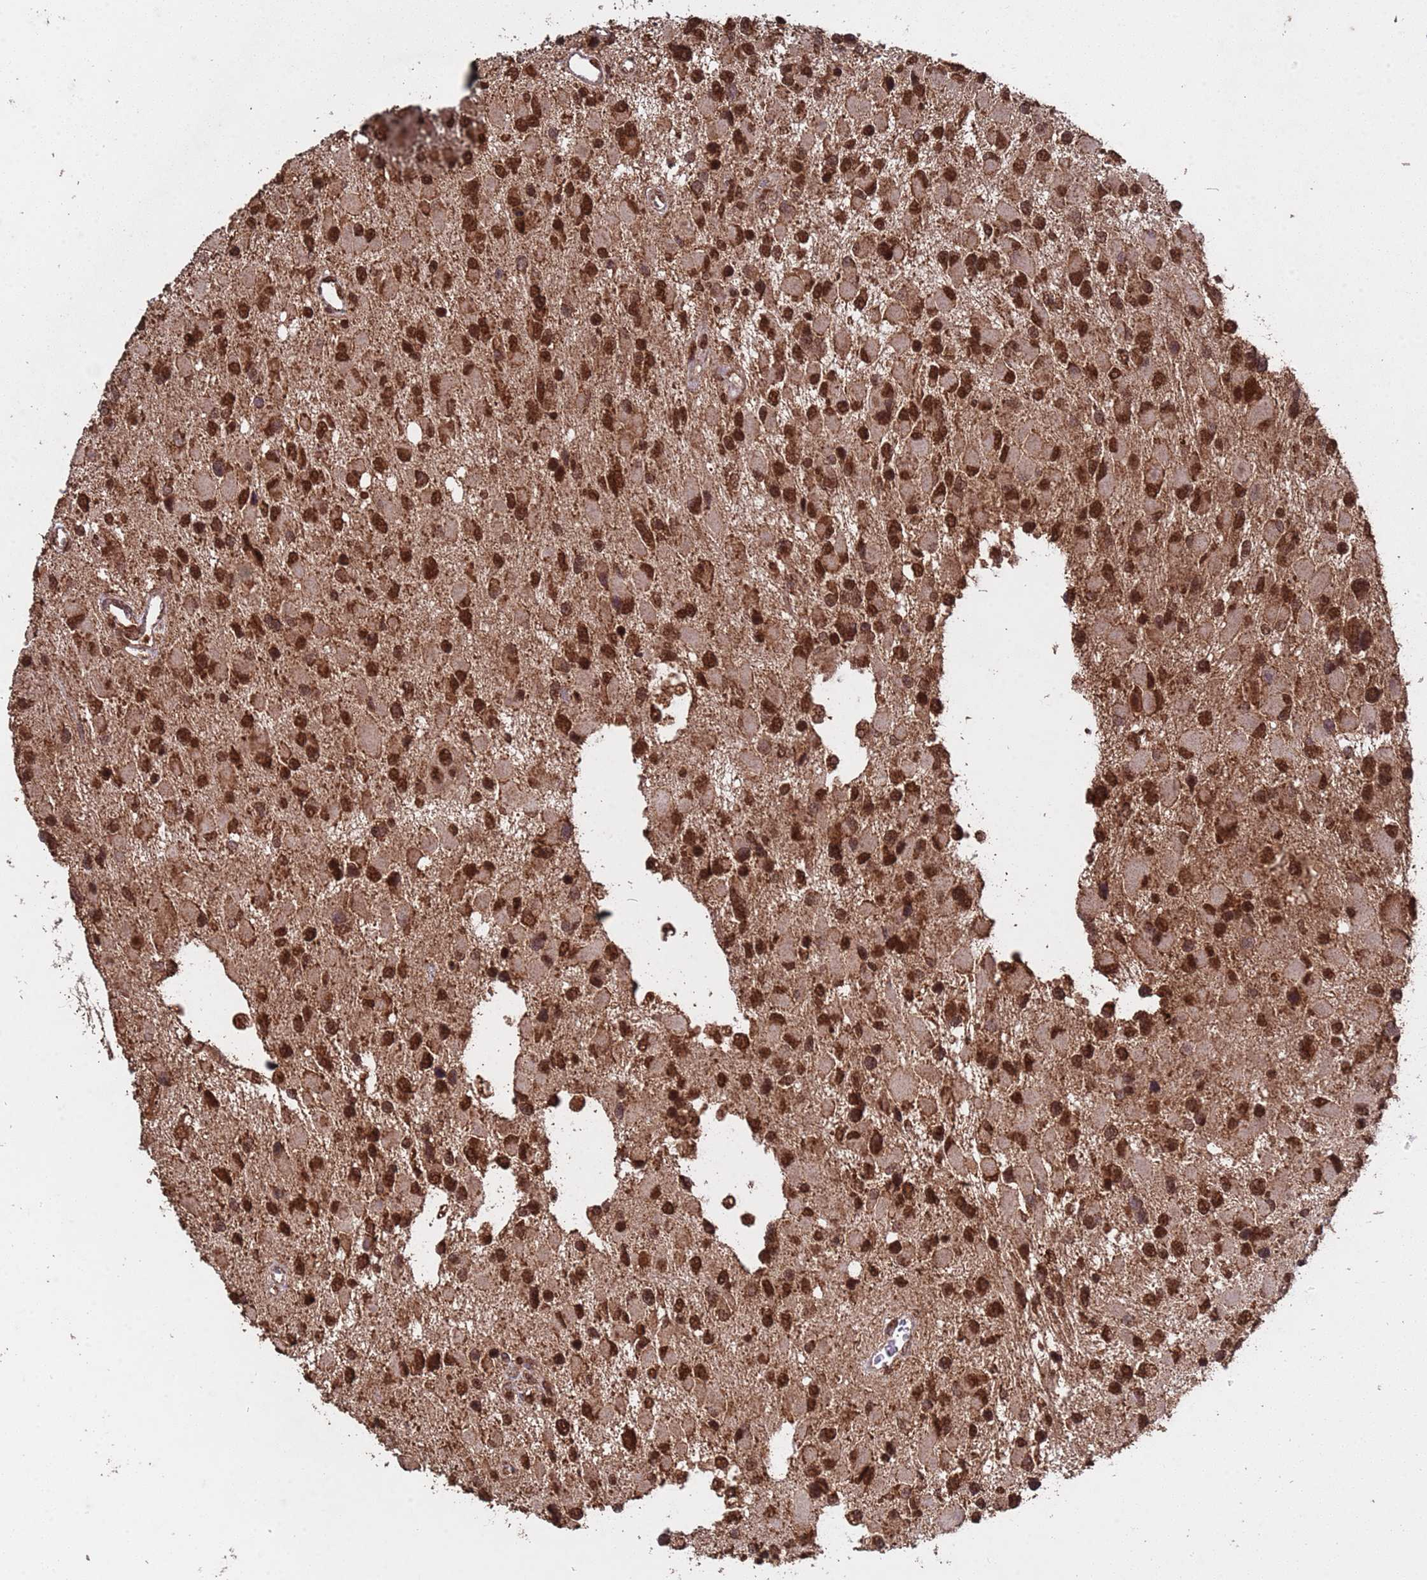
{"staining": {"intensity": "strong", "quantity": ">75%", "location": "nuclear"}, "tissue": "glioma", "cell_type": "Tumor cells", "image_type": "cancer", "snomed": [{"axis": "morphology", "description": "Glioma, malignant, High grade"}, {"axis": "topography", "description": "Brain"}], "caption": "A high-resolution photomicrograph shows immunohistochemistry (IHC) staining of malignant high-grade glioma, which reveals strong nuclear expression in about >75% of tumor cells.", "gene": "HDAC10", "patient": {"sex": "male", "age": 53}}